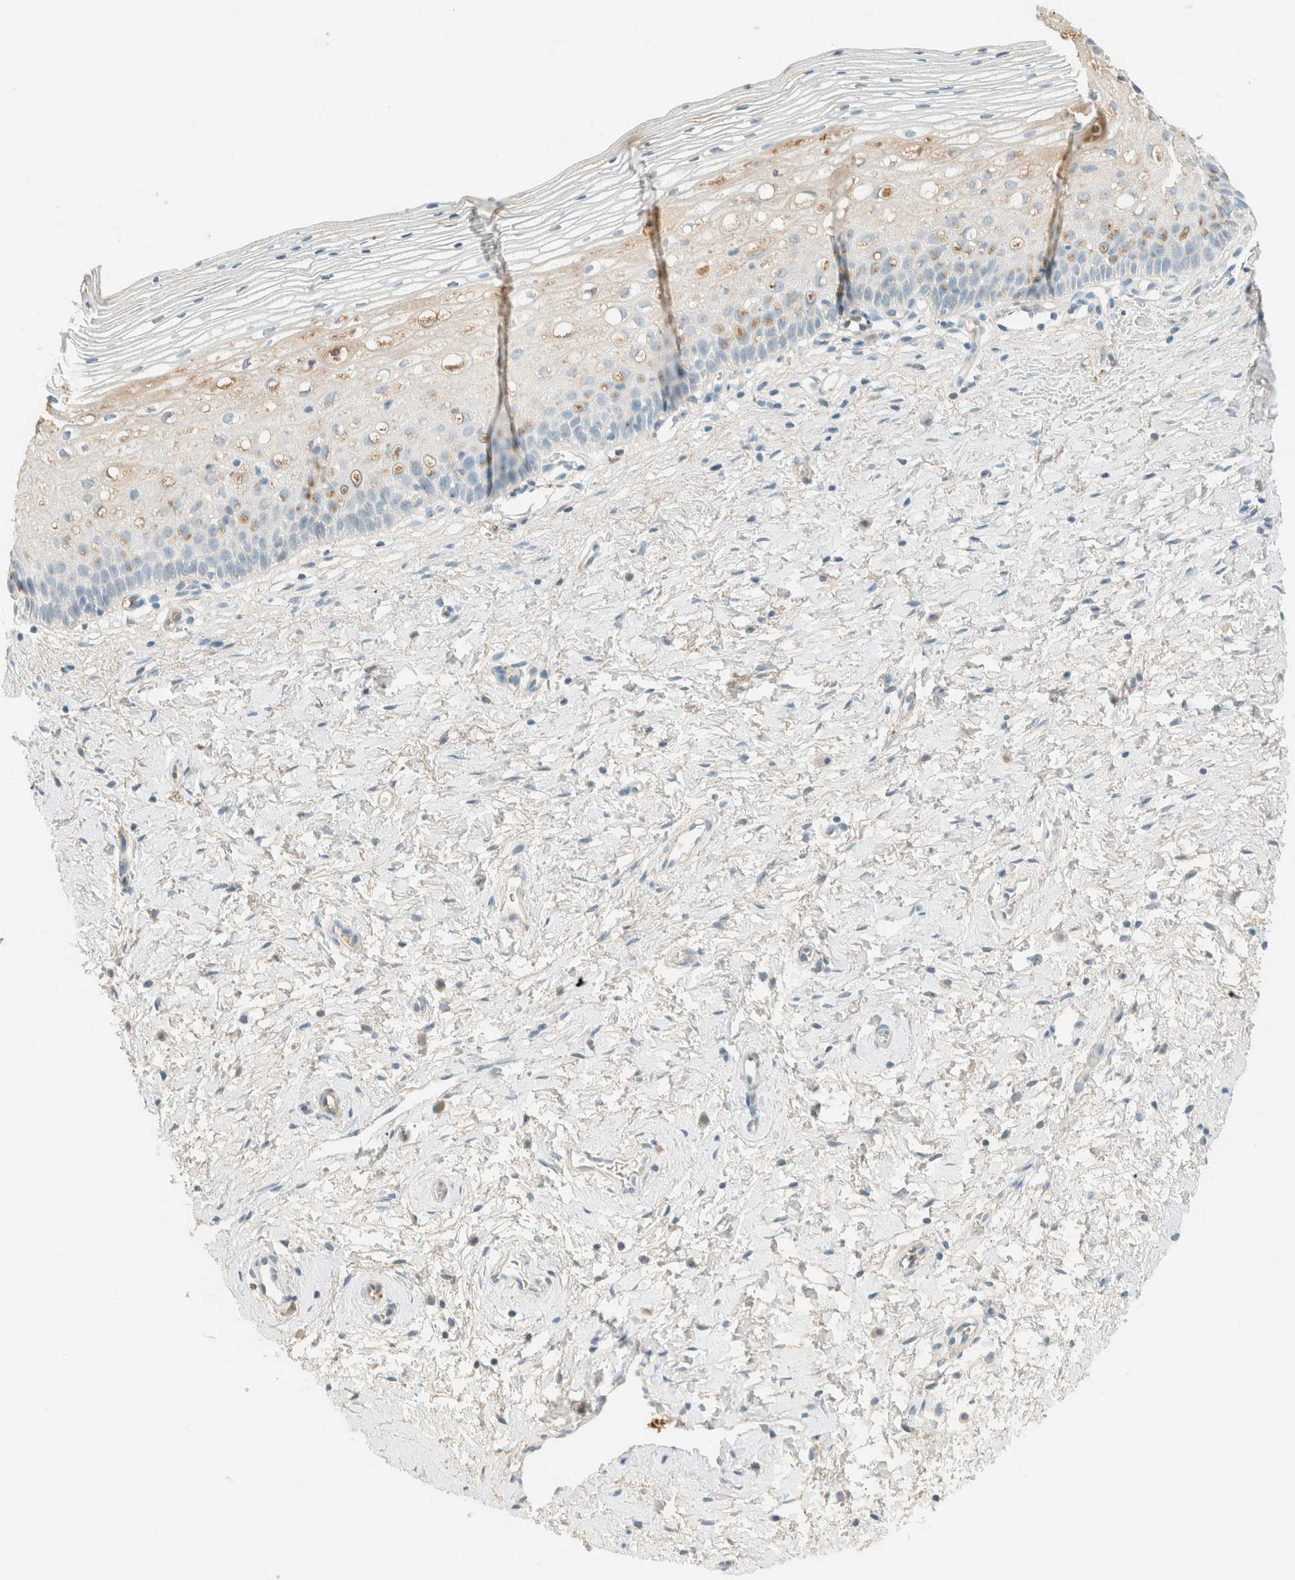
{"staining": {"intensity": "negative", "quantity": "none", "location": "none"}, "tissue": "cervix", "cell_type": "Squamous epithelial cells", "image_type": "normal", "snomed": [{"axis": "morphology", "description": "Normal tissue, NOS"}, {"axis": "topography", "description": "Cervix"}], "caption": "The immunohistochemistry (IHC) image has no significant staining in squamous epithelial cells of cervix. (DAB (3,3'-diaminobenzidine) immunohistochemistry (IHC) visualized using brightfield microscopy, high magnification).", "gene": "GPA33", "patient": {"sex": "female", "age": 72}}